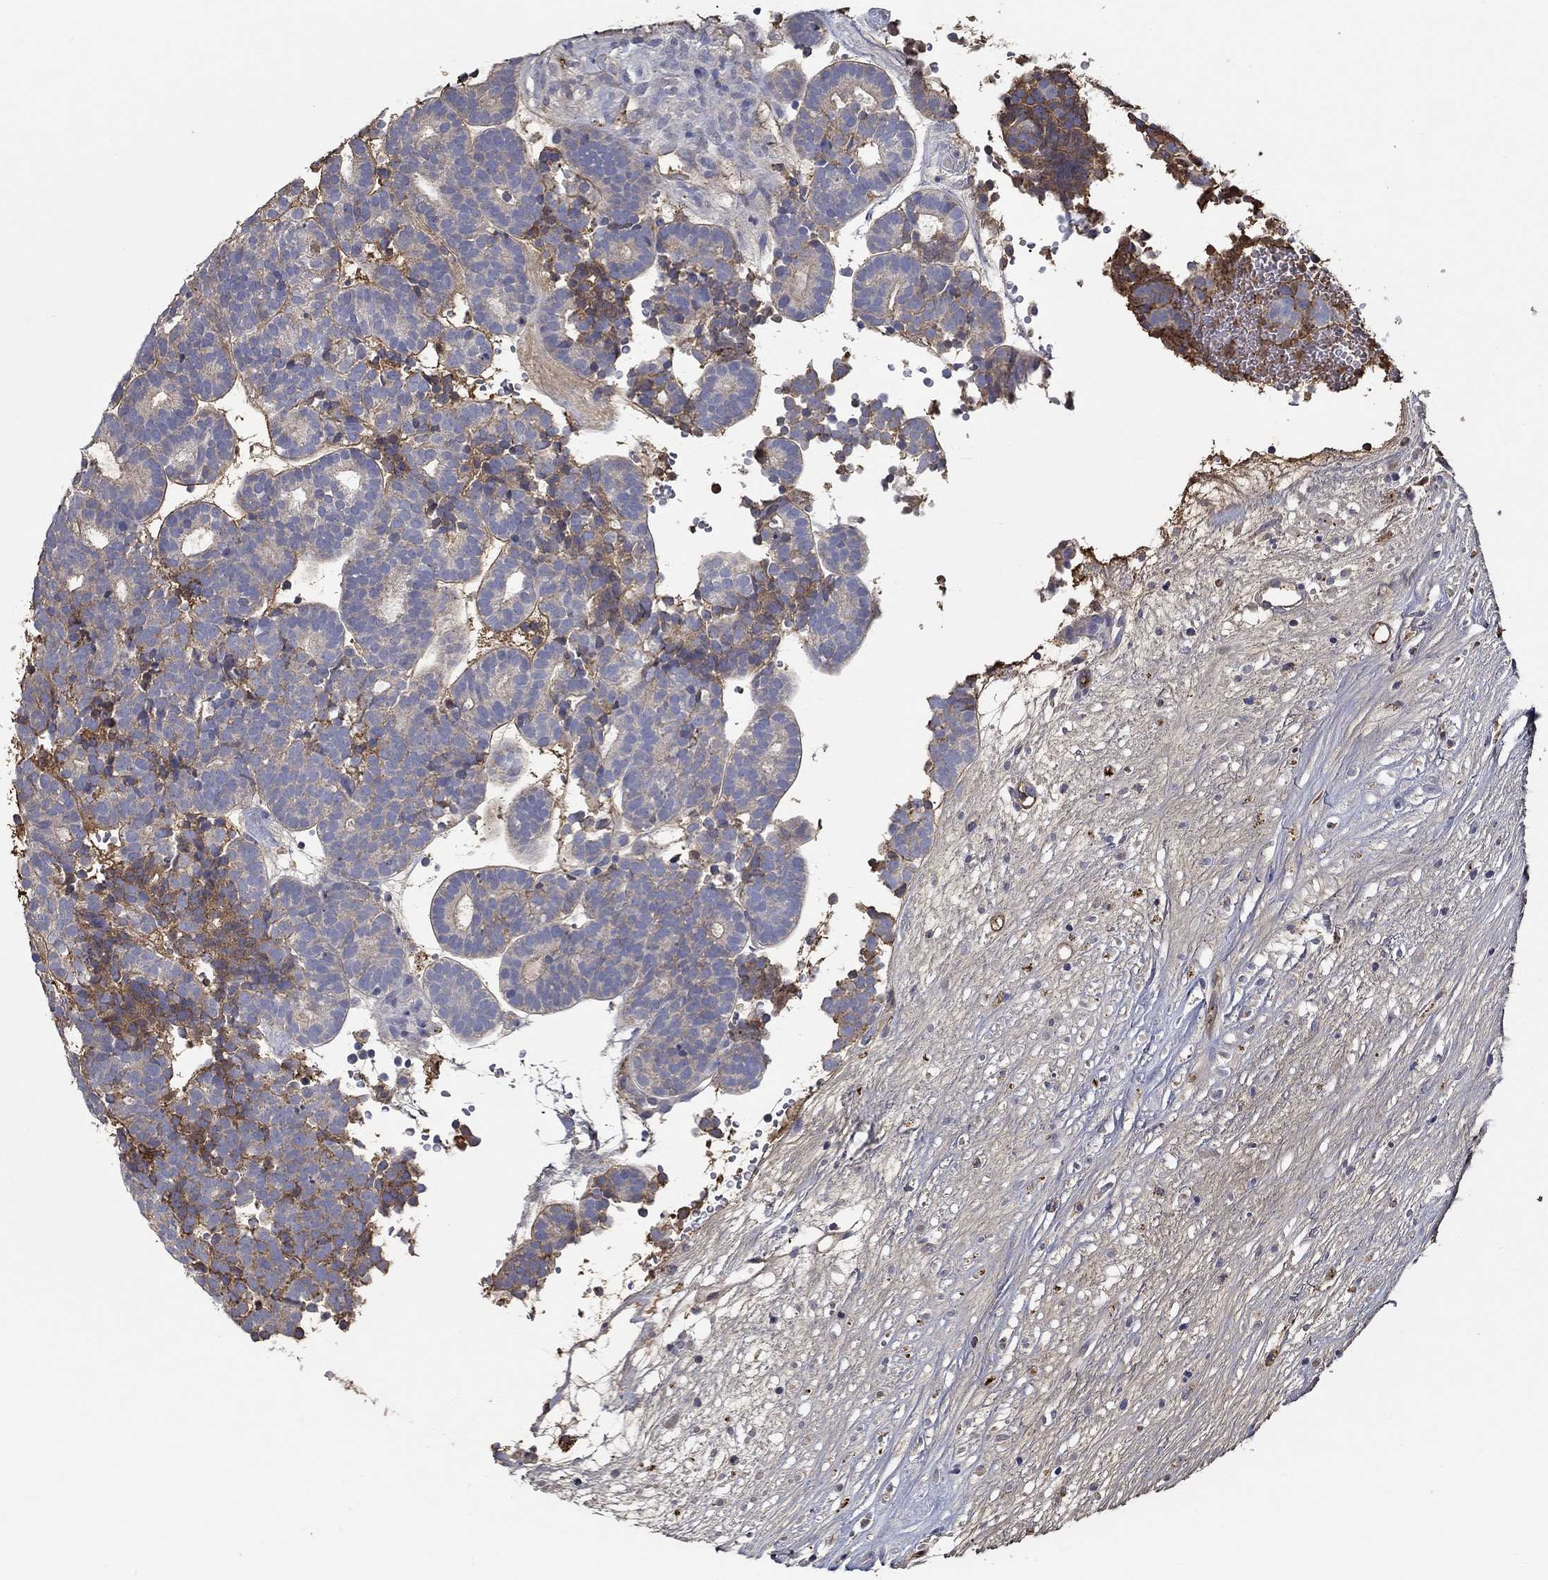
{"staining": {"intensity": "negative", "quantity": "none", "location": "none"}, "tissue": "head and neck cancer", "cell_type": "Tumor cells", "image_type": "cancer", "snomed": [{"axis": "morphology", "description": "Adenocarcinoma, NOS"}, {"axis": "topography", "description": "Head-Neck"}], "caption": "DAB immunohistochemical staining of head and neck cancer (adenocarcinoma) reveals no significant positivity in tumor cells.", "gene": "IL10", "patient": {"sex": "female", "age": 81}}